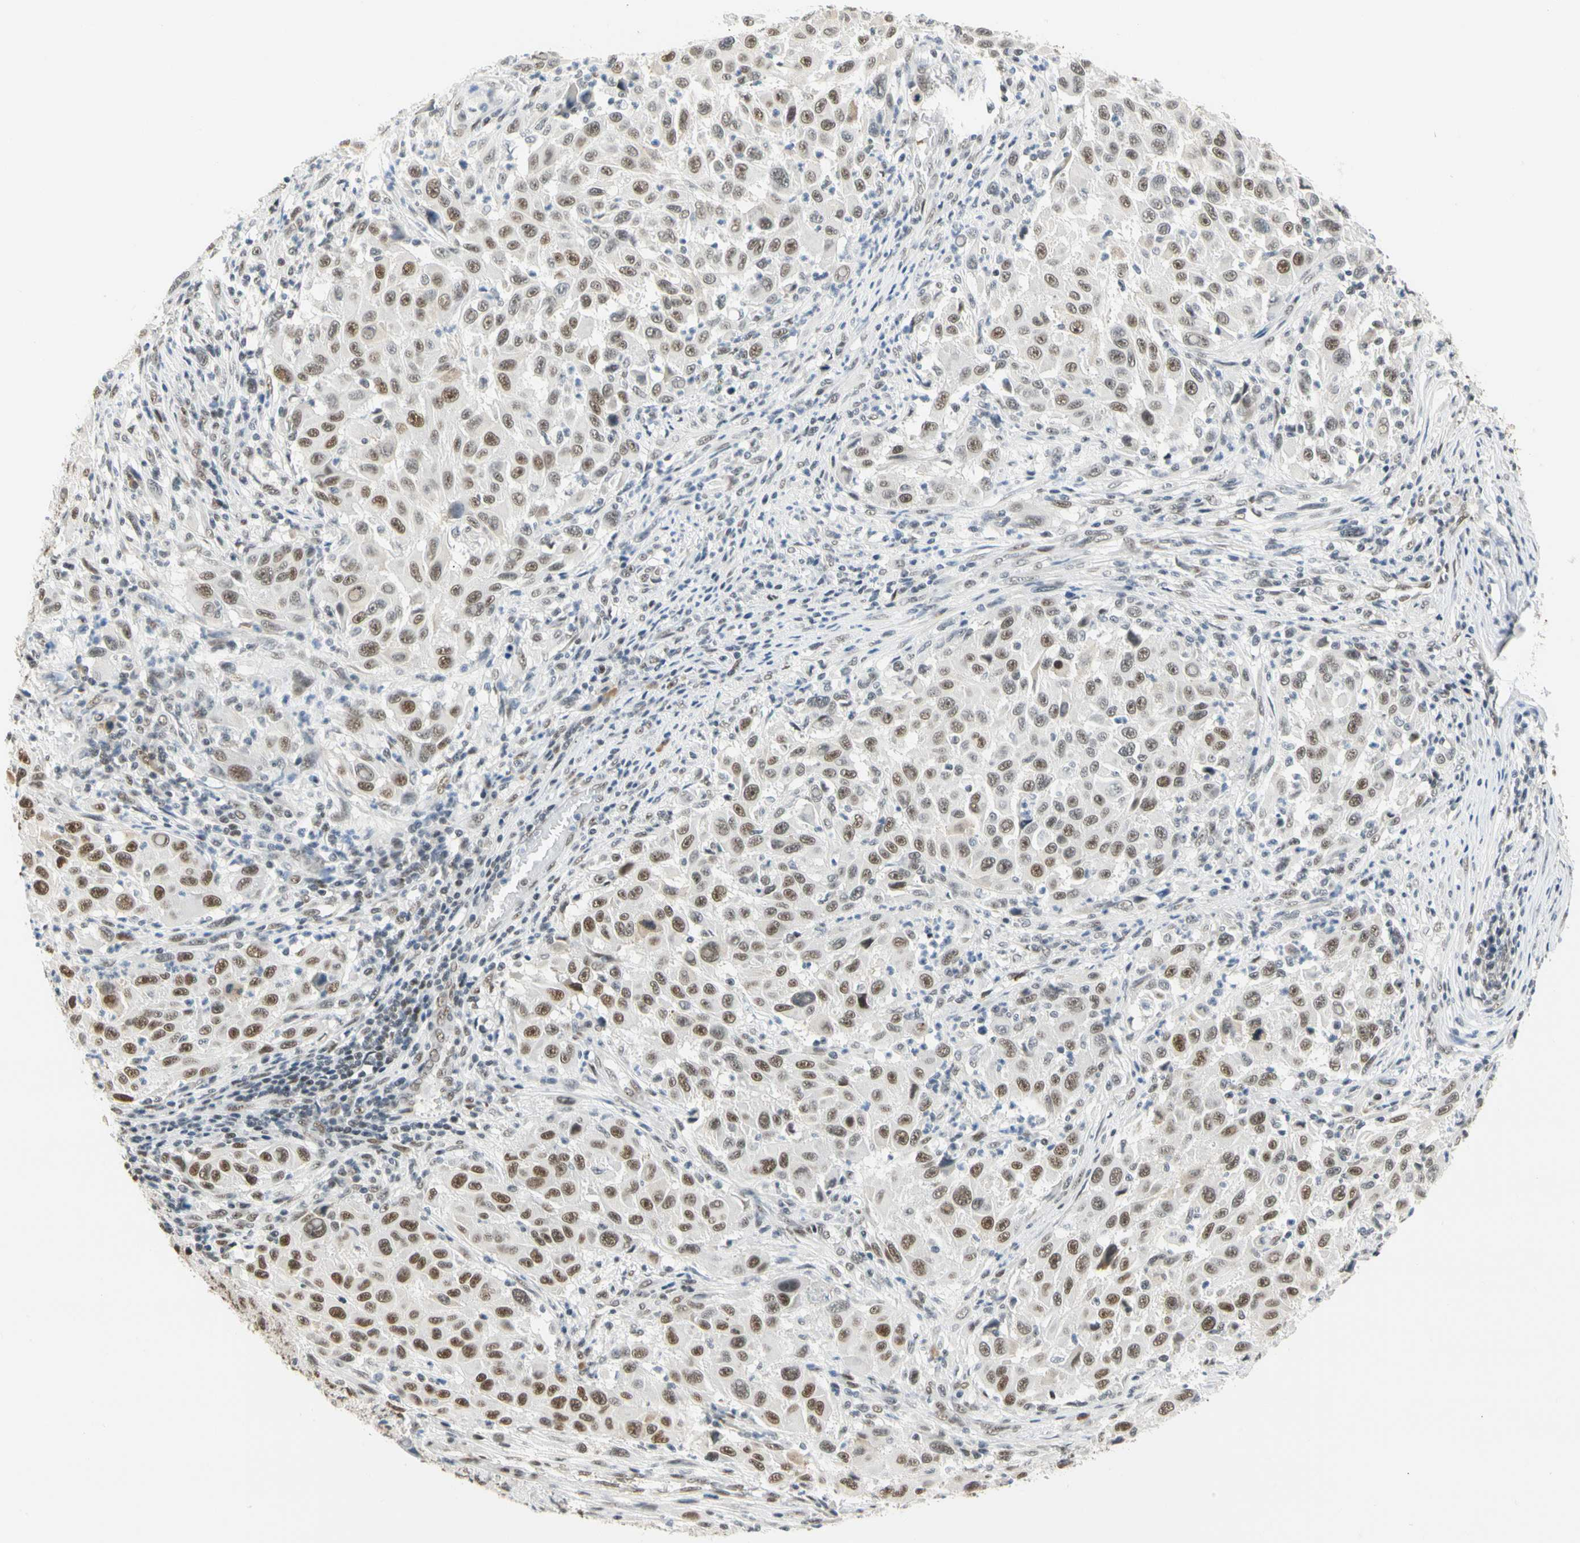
{"staining": {"intensity": "moderate", "quantity": ">75%", "location": "nuclear"}, "tissue": "melanoma", "cell_type": "Tumor cells", "image_type": "cancer", "snomed": [{"axis": "morphology", "description": "Malignant melanoma, Metastatic site"}, {"axis": "topography", "description": "Lymph node"}], "caption": "IHC image of malignant melanoma (metastatic site) stained for a protein (brown), which exhibits medium levels of moderate nuclear expression in approximately >75% of tumor cells.", "gene": "ZSCAN16", "patient": {"sex": "male", "age": 61}}